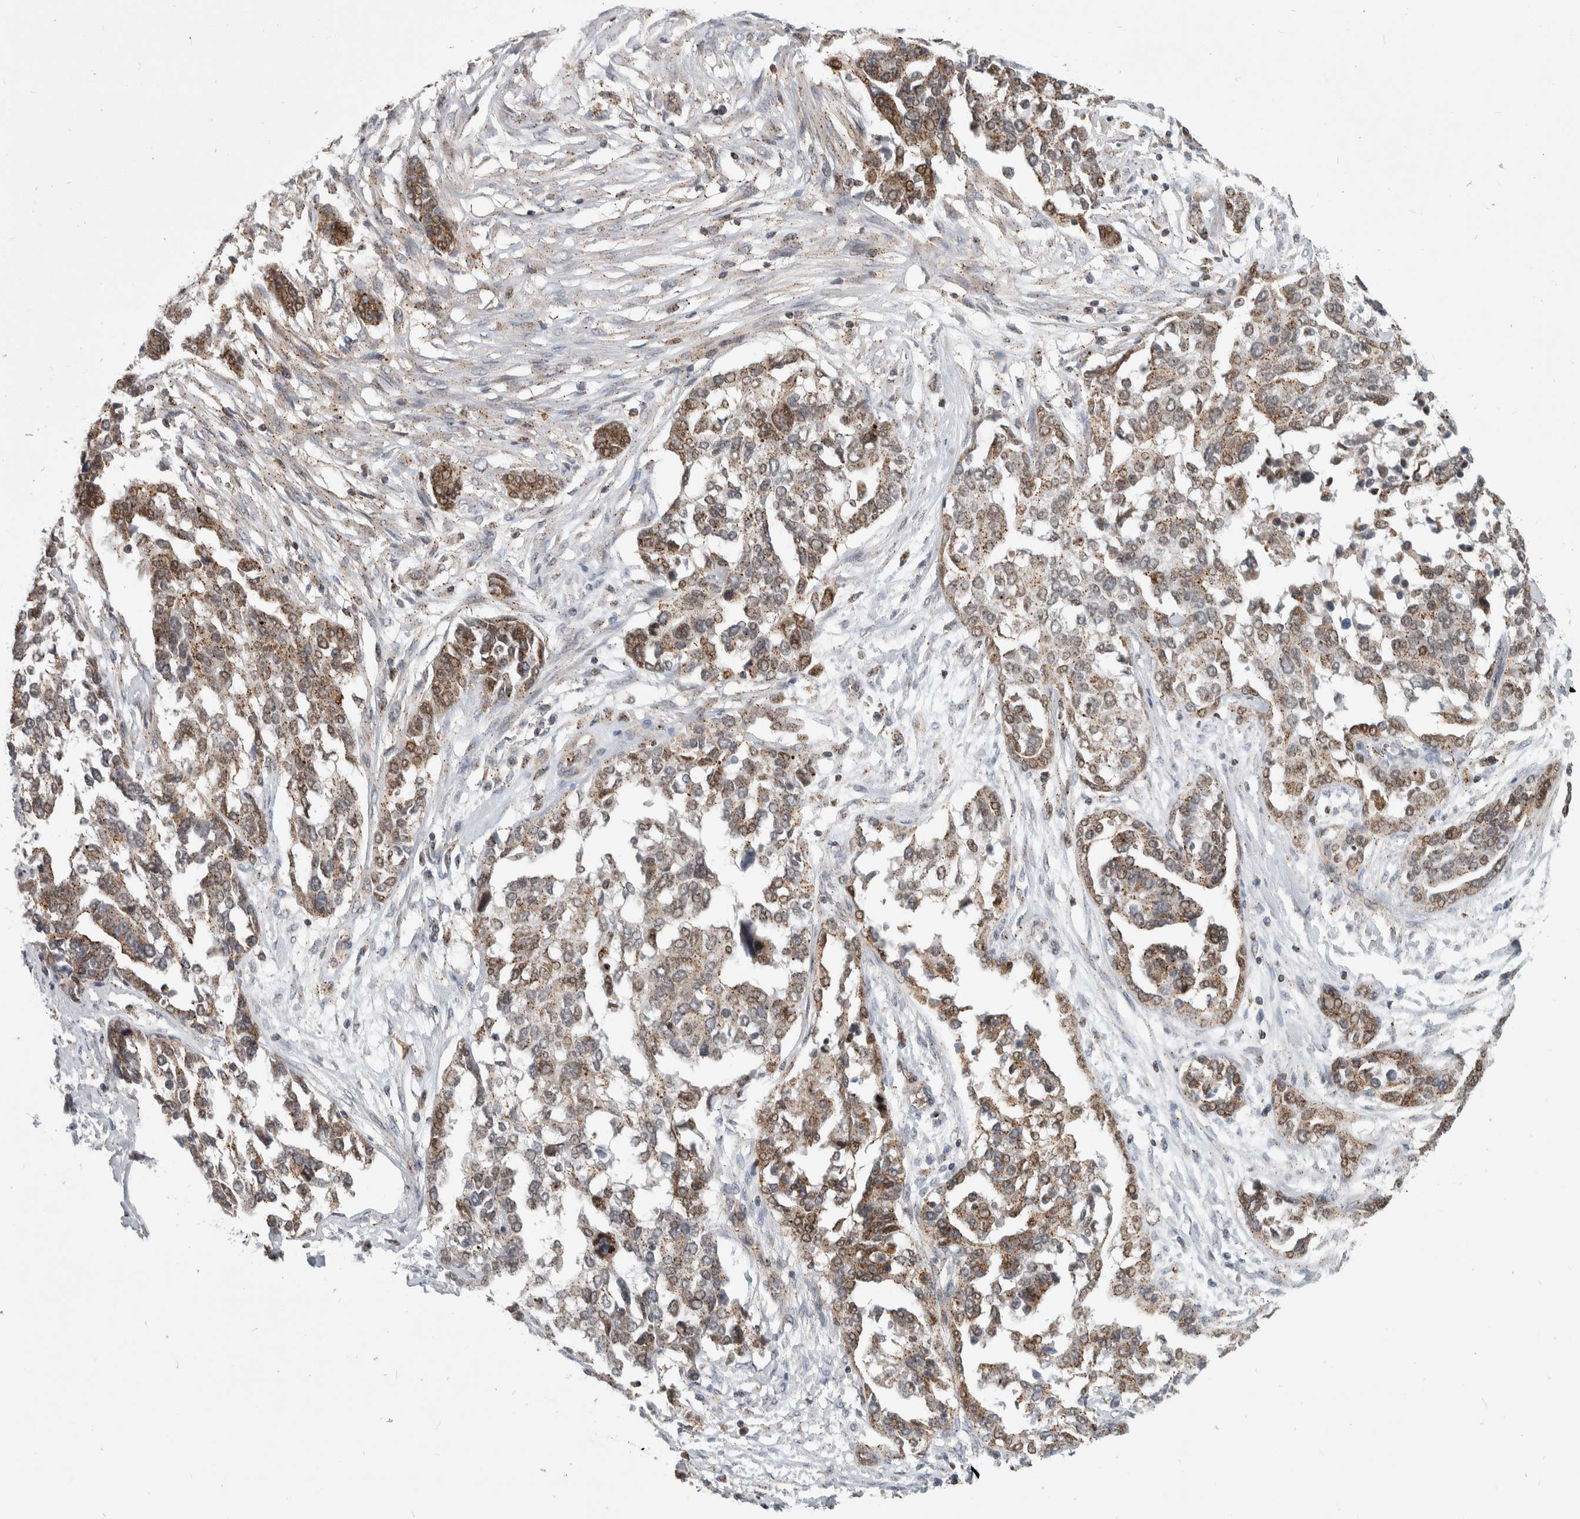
{"staining": {"intensity": "moderate", "quantity": ">75%", "location": "cytoplasmic/membranous"}, "tissue": "ovarian cancer", "cell_type": "Tumor cells", "image_type": "cancer", "snomed": [{"axis": "morphology", "description": "Cystadenocarcinoma, serous, NOS"}, {"axis": "topography", "description": "Ovary"}], "caption": "High-power microscopy captured an immunohistochemistry (IHC) image of ovarian cancer (serous cystadenocarcinoma), revealing moderate cytoplasmic/membranous expression in about >75% of tumor cells.", "gene": "MSL1", "patient": {"sex": "female", "age": 44}}